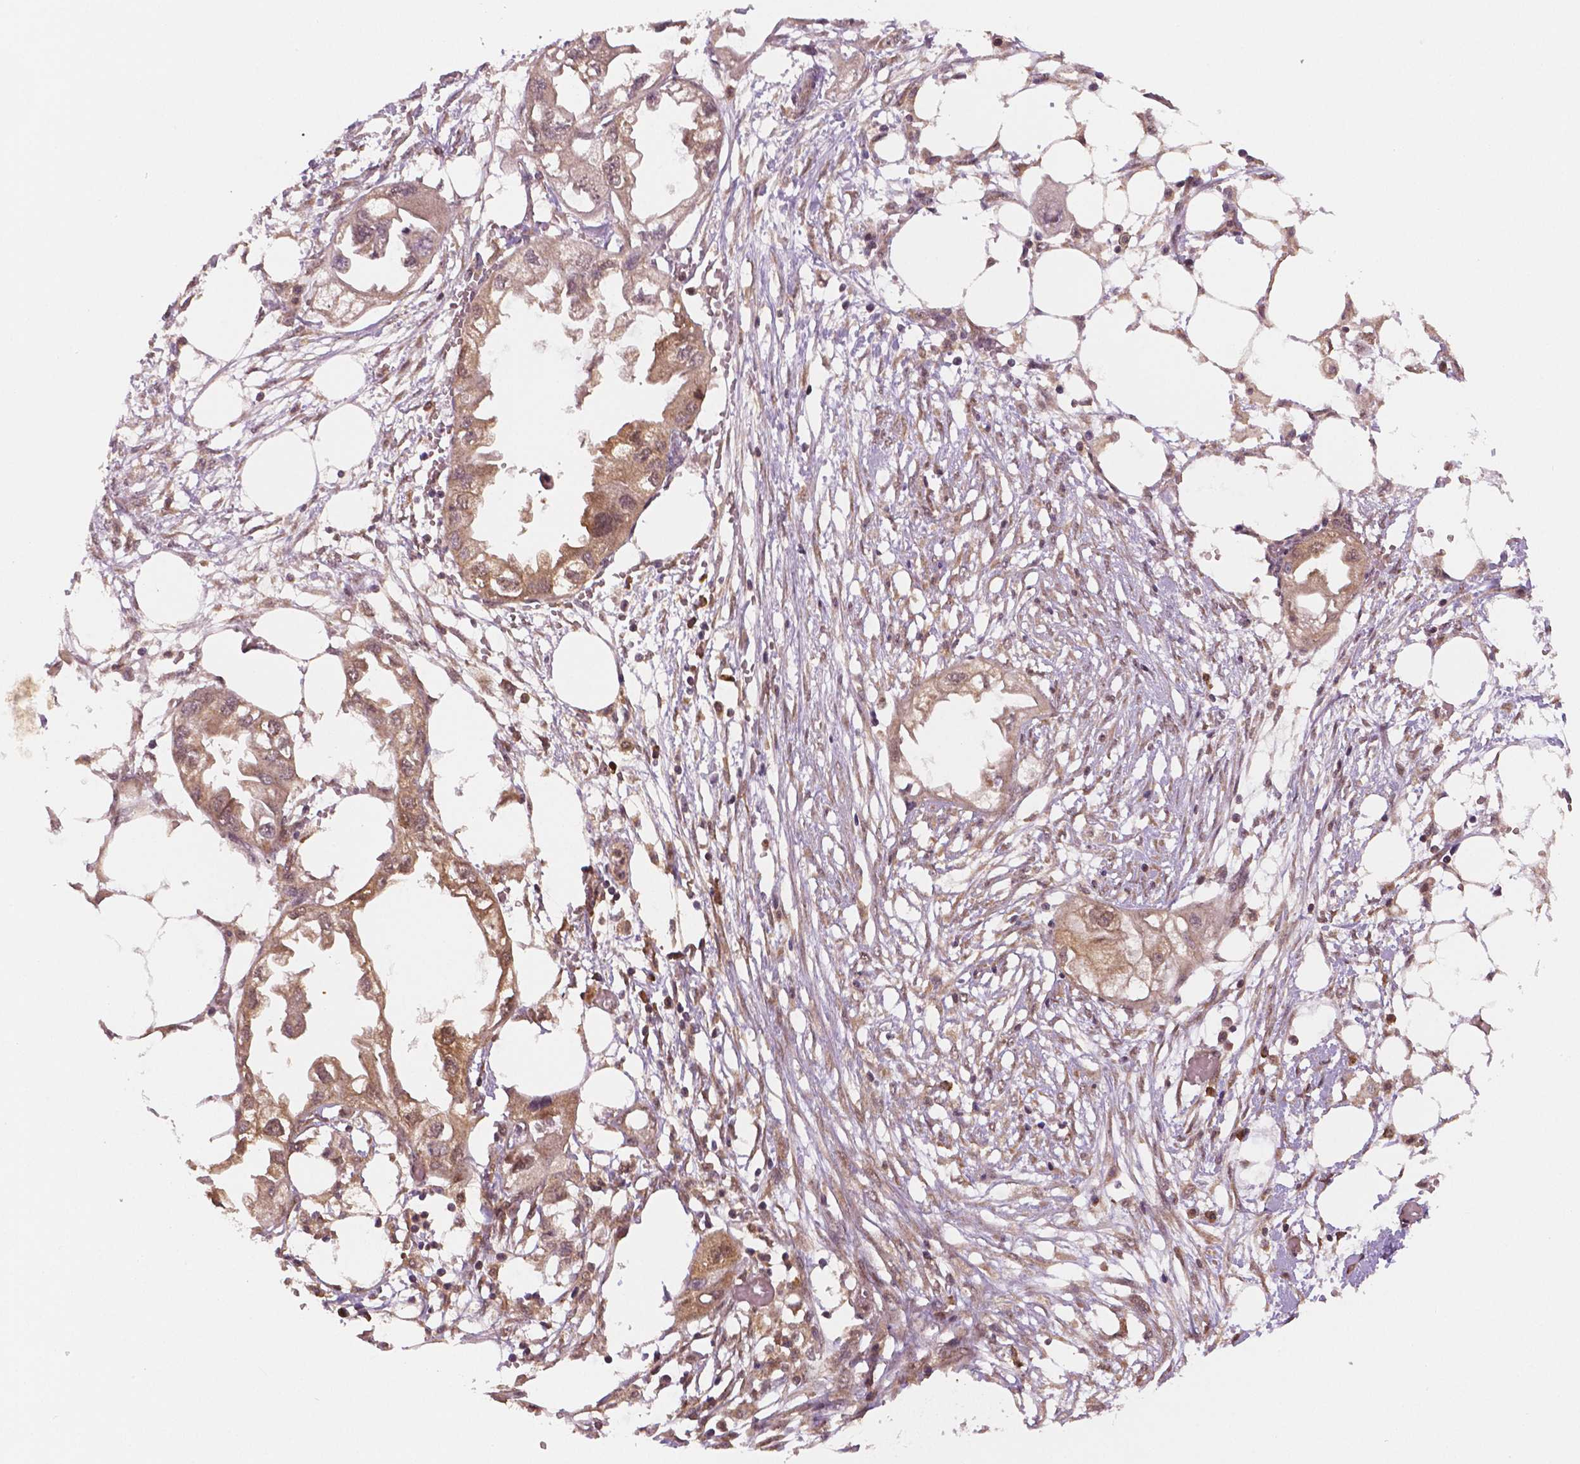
{"staining": {"intensity": "moderate", "quantity": ">75%", "location": "cytoplasmic/membranous"}, "tissue": "endometrial cancer", "cell_type": "Tumor cells", "image_type": "cancer", "snomed": [{"axis": "morphology", "description": "Adenocarcinoma, NOS"}, {"axis": "morphology", "description": "Adenocarcinoma, metastatic, NOS"}, {"axis": "topography", "description": "Adipose tissue"}, {"axis": "topography", "description": "Endometrium"}], "caption": "IHC of human endometrial cancer demonstrates medium levels of moderate cytoplasmic/membranous expression in about >75% of tumor cells.", "gene": "STAT3", "patient": {"sex": "female", "age": 67}}